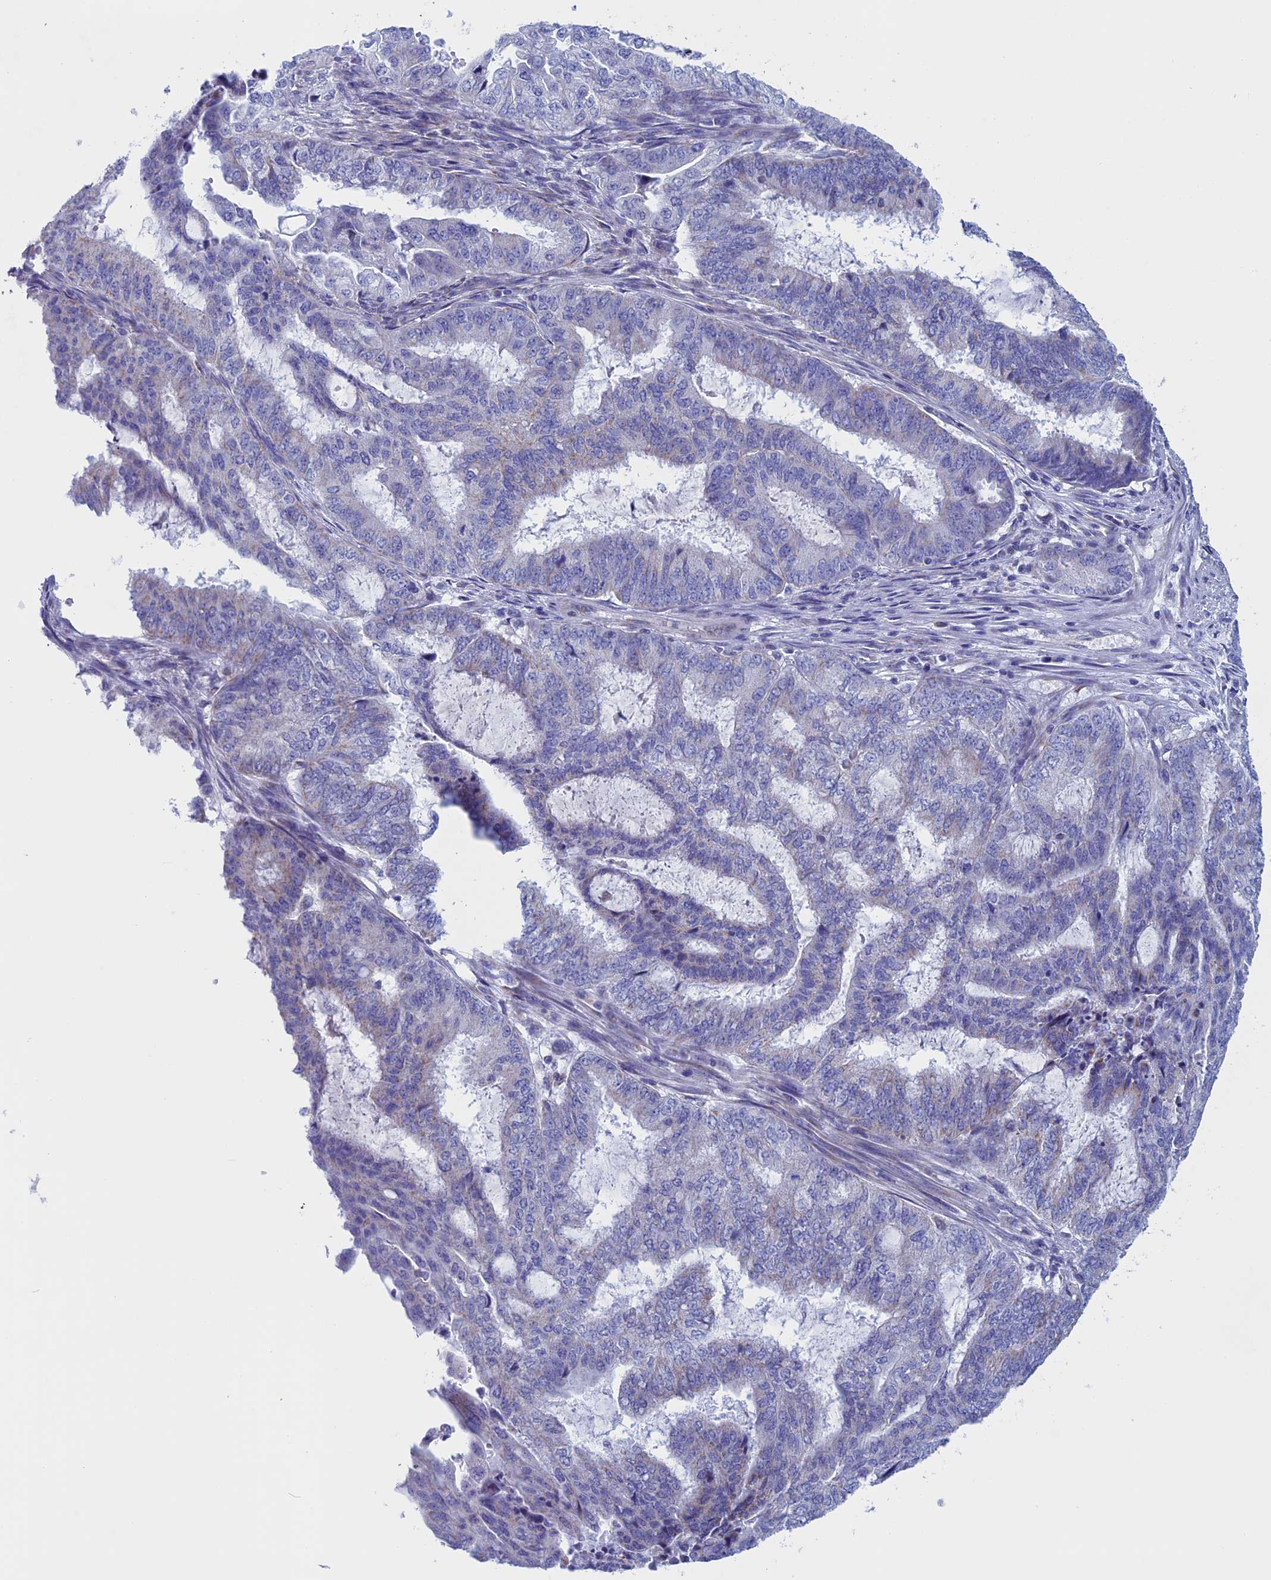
{"staining": {"intensity": "weak", "quantity": "<25%", "location": "cytoplasmic/membranous"}, "tissue": "endometrial cancer", "cell_type": "Tumor cells", "image_type": "cancer", "snomed": [{"axis": "morphology", "description": "Adenocarcinoma, NOS"}, {"axis": "topography", "description": "Endometrium"}], "caption": "DAB (3,3'-diaminobenzidine) immunohistochemical staining of endometrial adenocarcinoma shows no significant positivity in tumor cells.", "gene": "NDUFB9", "patient": {"sex": "female", "age": 51}}